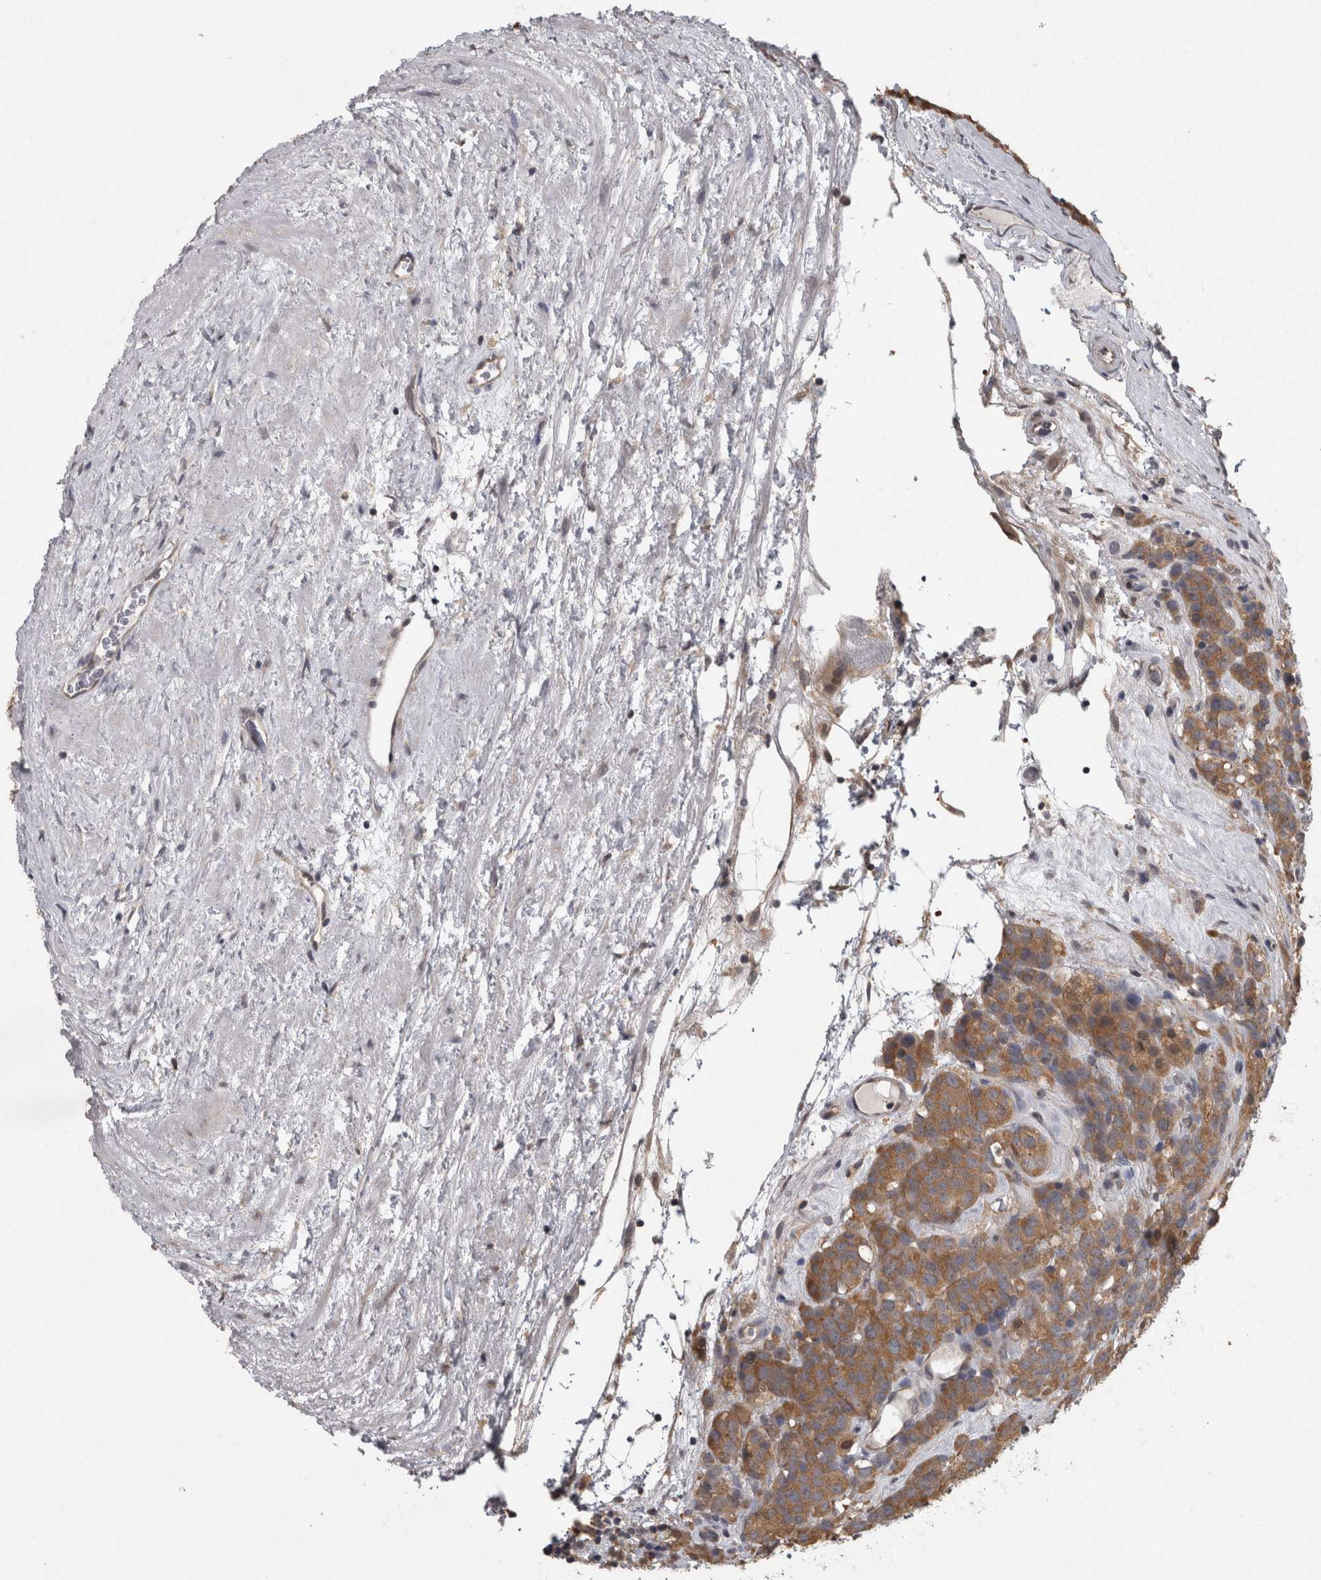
{"staining": {"intensity": "moderate", "quantity": ">75%", "location": "cytoplasmic/membranous"}, "tissue": "testis cancer", "cell_type": "Tumor cells", "image_type": "cancer", "snomed": [{"axis": "morphology", "description": "Seminoma, NOS"}, {"axis": "topography", "description": "Testis"}], "caption": "DAB immunohistochemical staining of human testis cancer (seminoma) reveals moderate cytoplasmic/membranous protein expression in about >75% of tumor cells.", "gene": "APRT", "patient": {"sex": "male", "age": 71}}